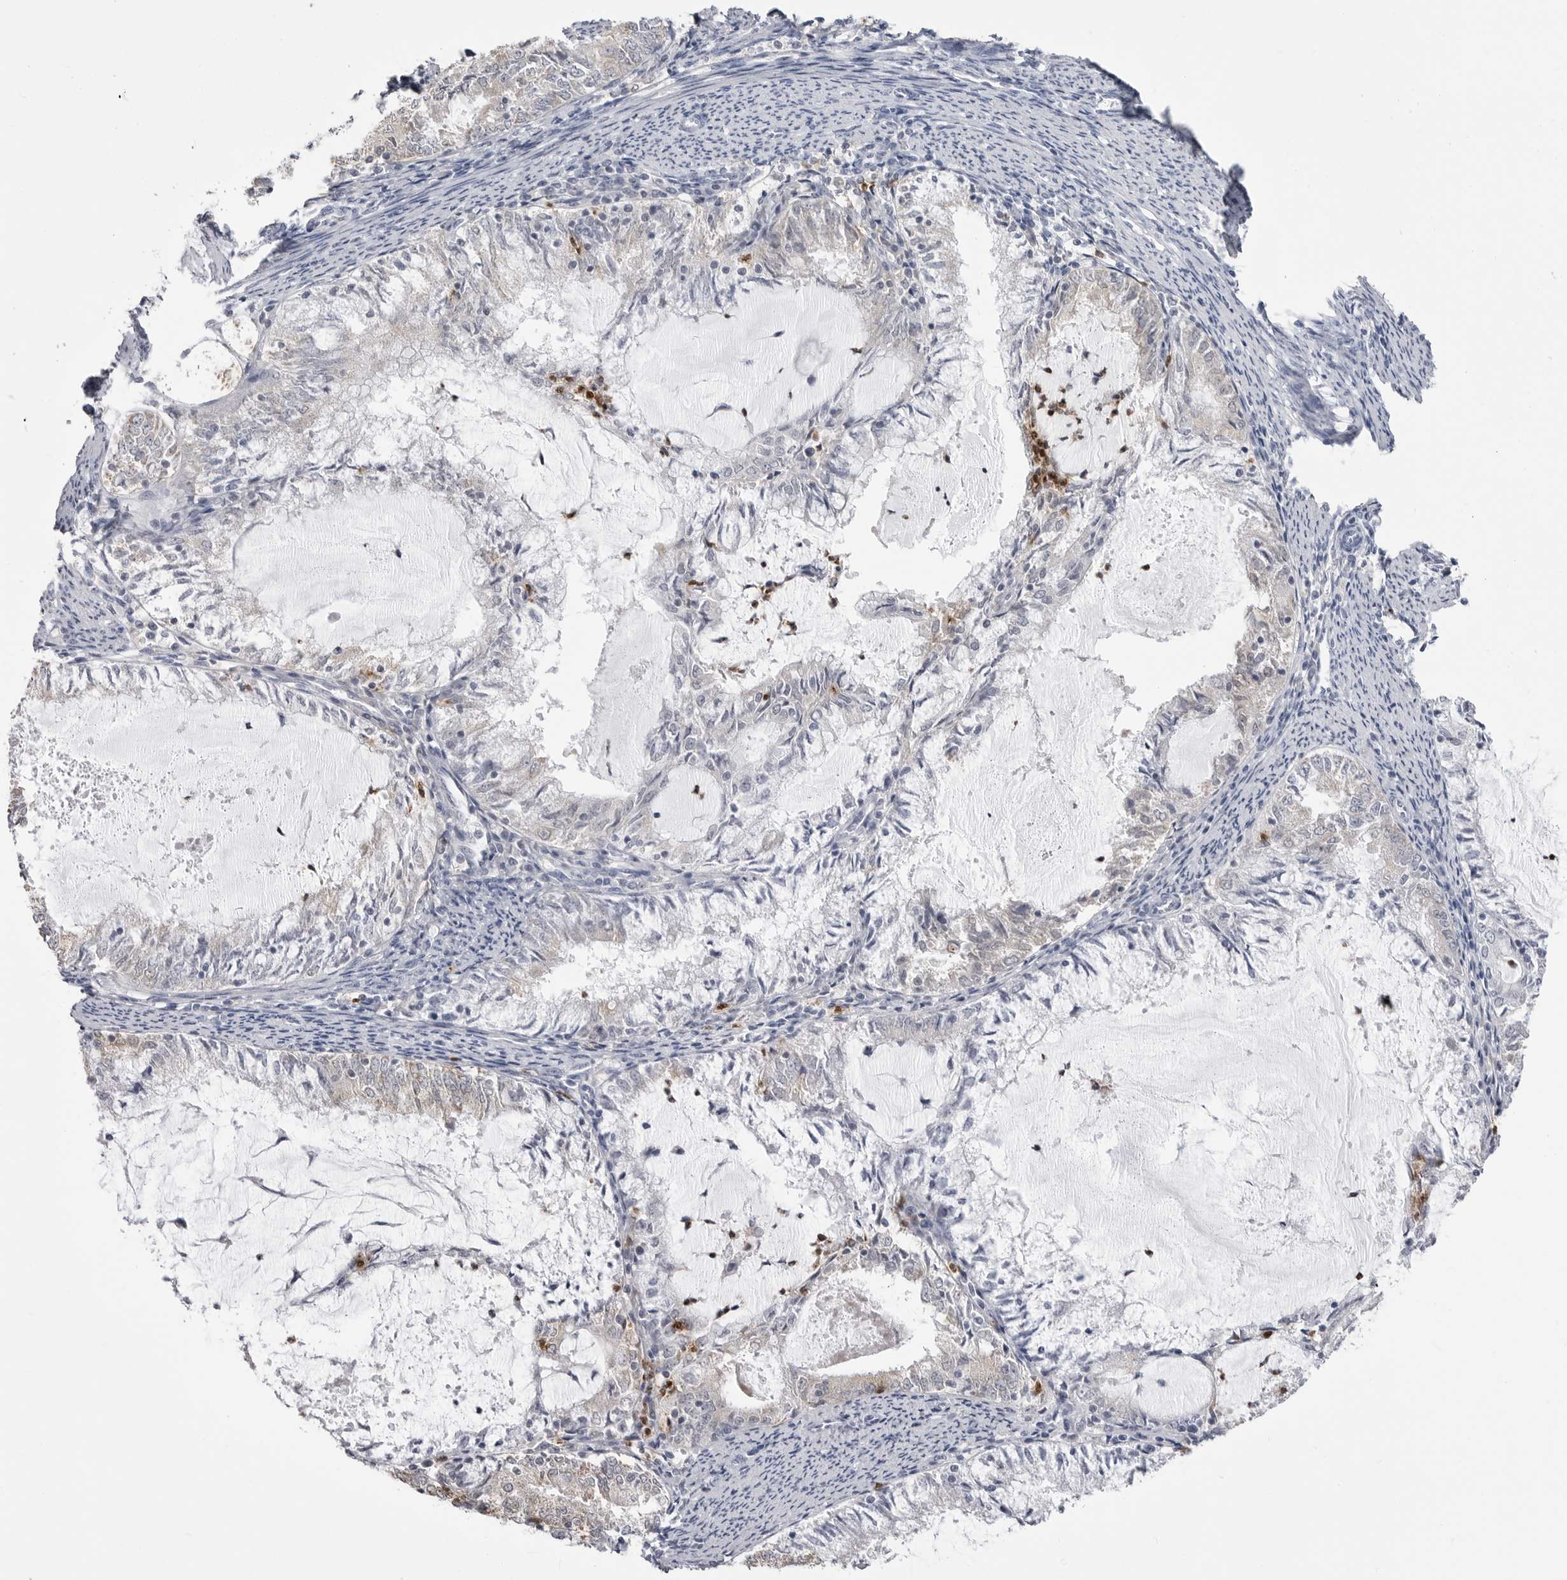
{"staining": {"intensity": "negative", "quantity": "none", "location": "none"}, "tissue": "endometrial cancer", "cell_type": "Tumor cells", "image_type": "cancer", "snomed": [{"axis": "morphology", "description": "Adenocarcinoma, NOS"}, {"axis": "topography", "description": "Endometrium"}], "caption": "Photomicrograph shows no protein staining in tumor cells of adenocarcinoma (endometrial) tissue.", "gene": "STAP2", "patient": {"sex": "female", "age": 57}}